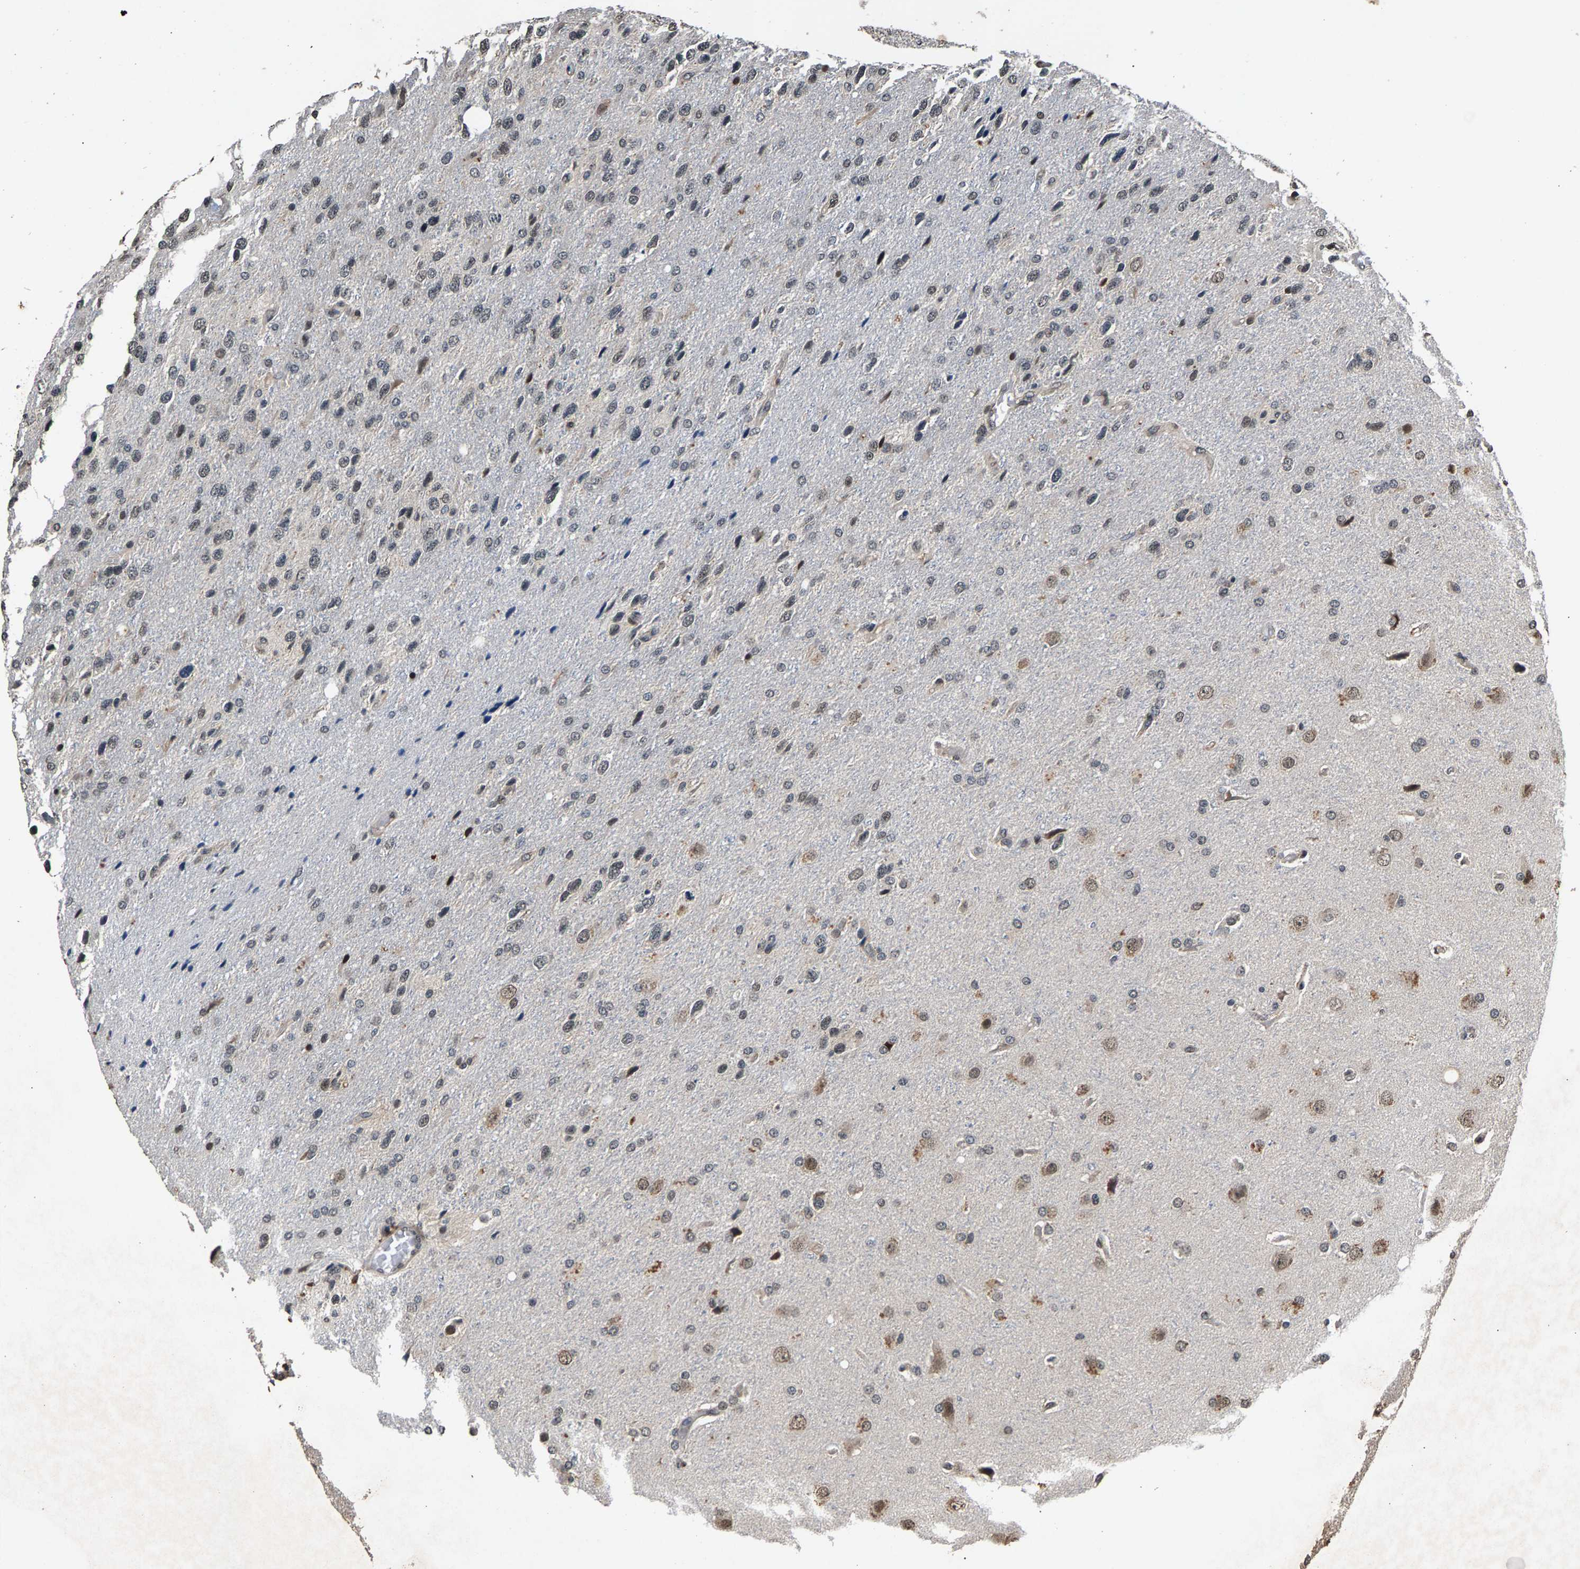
{"staining": {"intensity": "weak", "quantity": "<25%", "location": "nuclear"}, "tissue": "glioma", "cell_type": "Tumor cells", "image_type": "cancer", "snomed": [{"axis": "morphology", "description": "Glioma, malignant, High grade"}, {"axis": "topography", "description": "Brain"}], "caption": "A high-resolution image shows IHC staining of glioma, which demonstrates no significant staining in tumor cells.", "gene": "RBM33", "patient": {"sex": "female", "age": 58}}